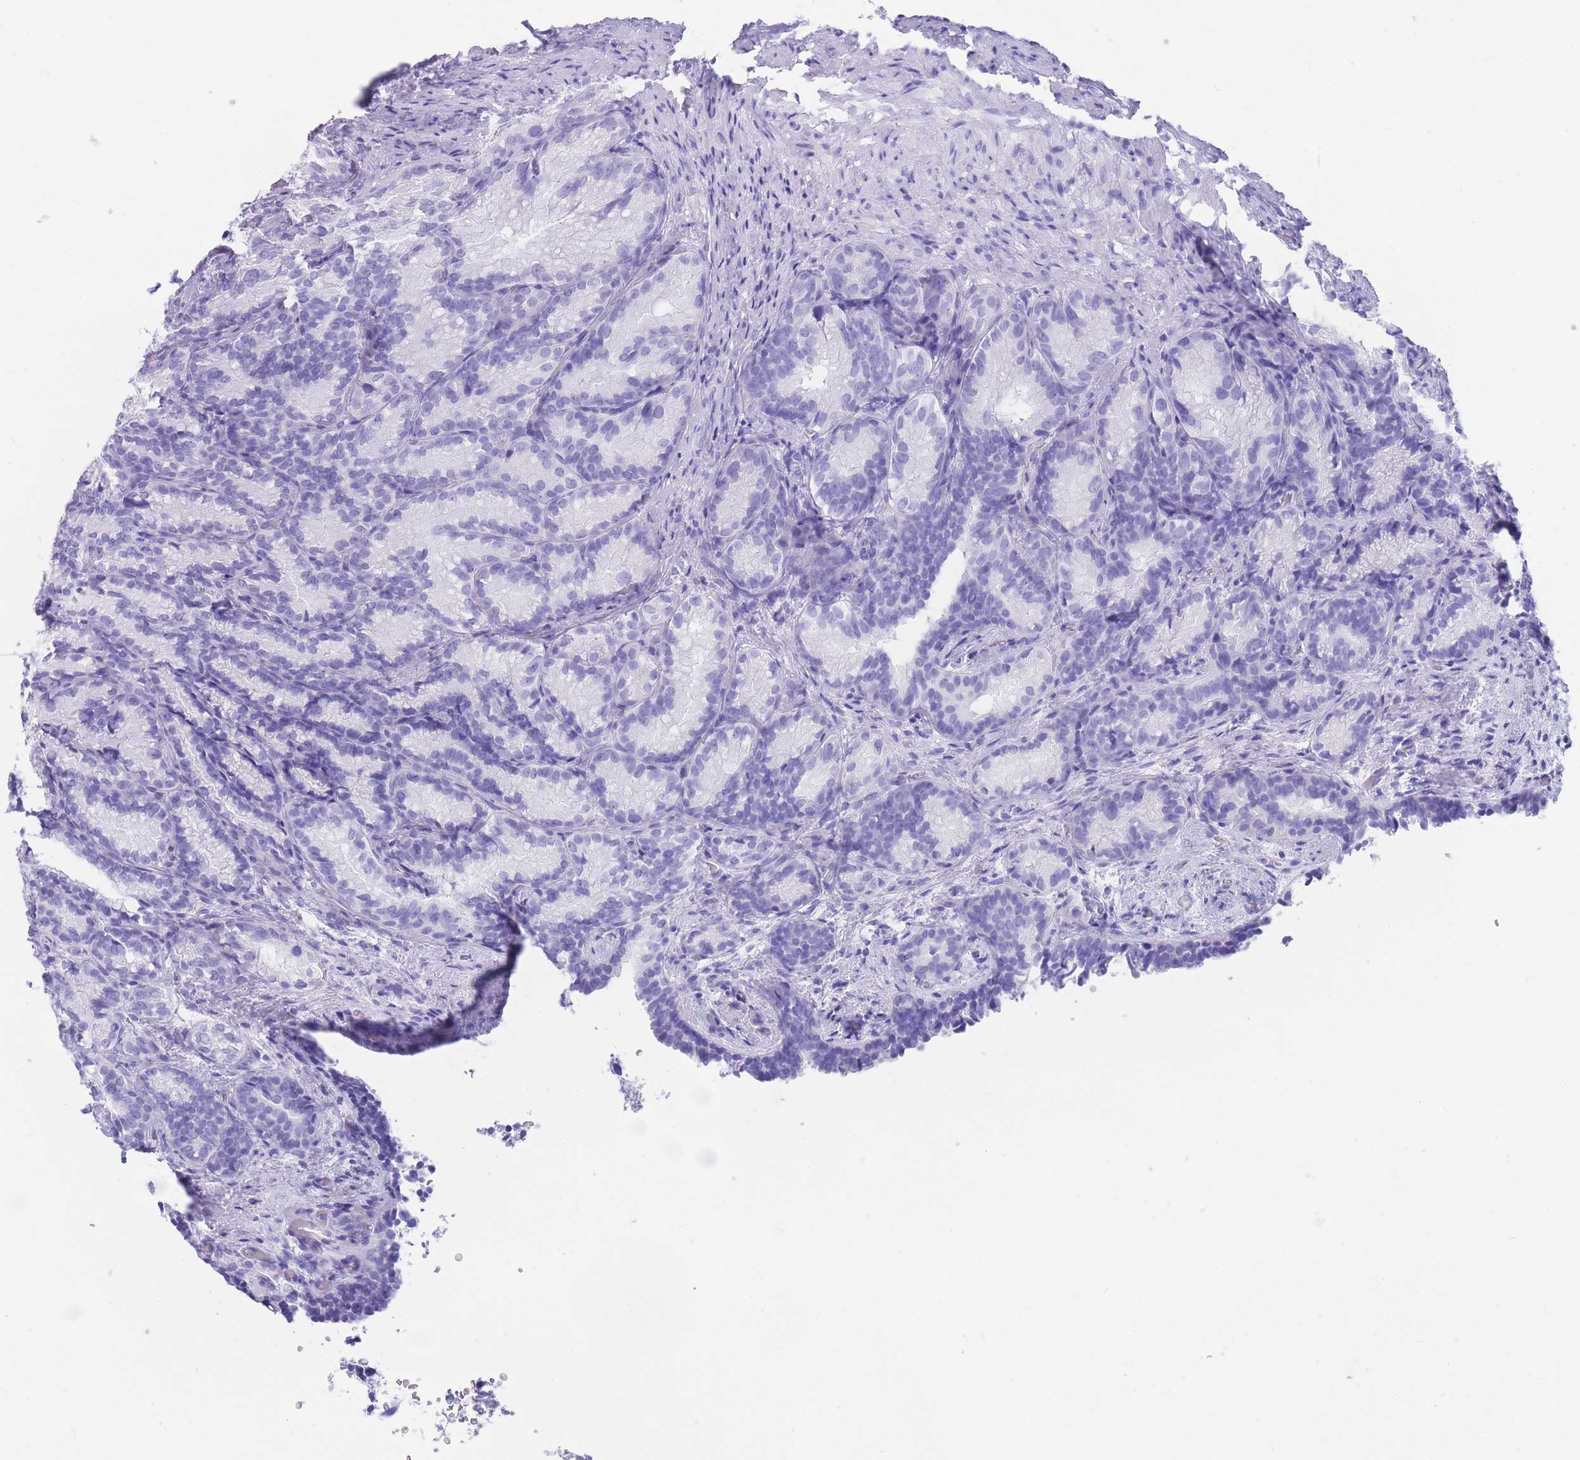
{"staining": {"intensity": "negative", "quantity": "none", "location": "none"}, "tissue": "seminal vesicle", "cell_type": "Glandular cells", "image_type": "normal", "snomed": [{"axis": "morphology", "description": "Normal tissue, NOS"}, {"axis": "topography", "description": "Seminal veicle"}], "caption": "Glandular cells show no significant staining in unremarkable seminal vesicle. (DAB immunohistochemistry, high magnification).", "gene": "SLCO1B1", "patient": {"sex": "male", "age": 58}}